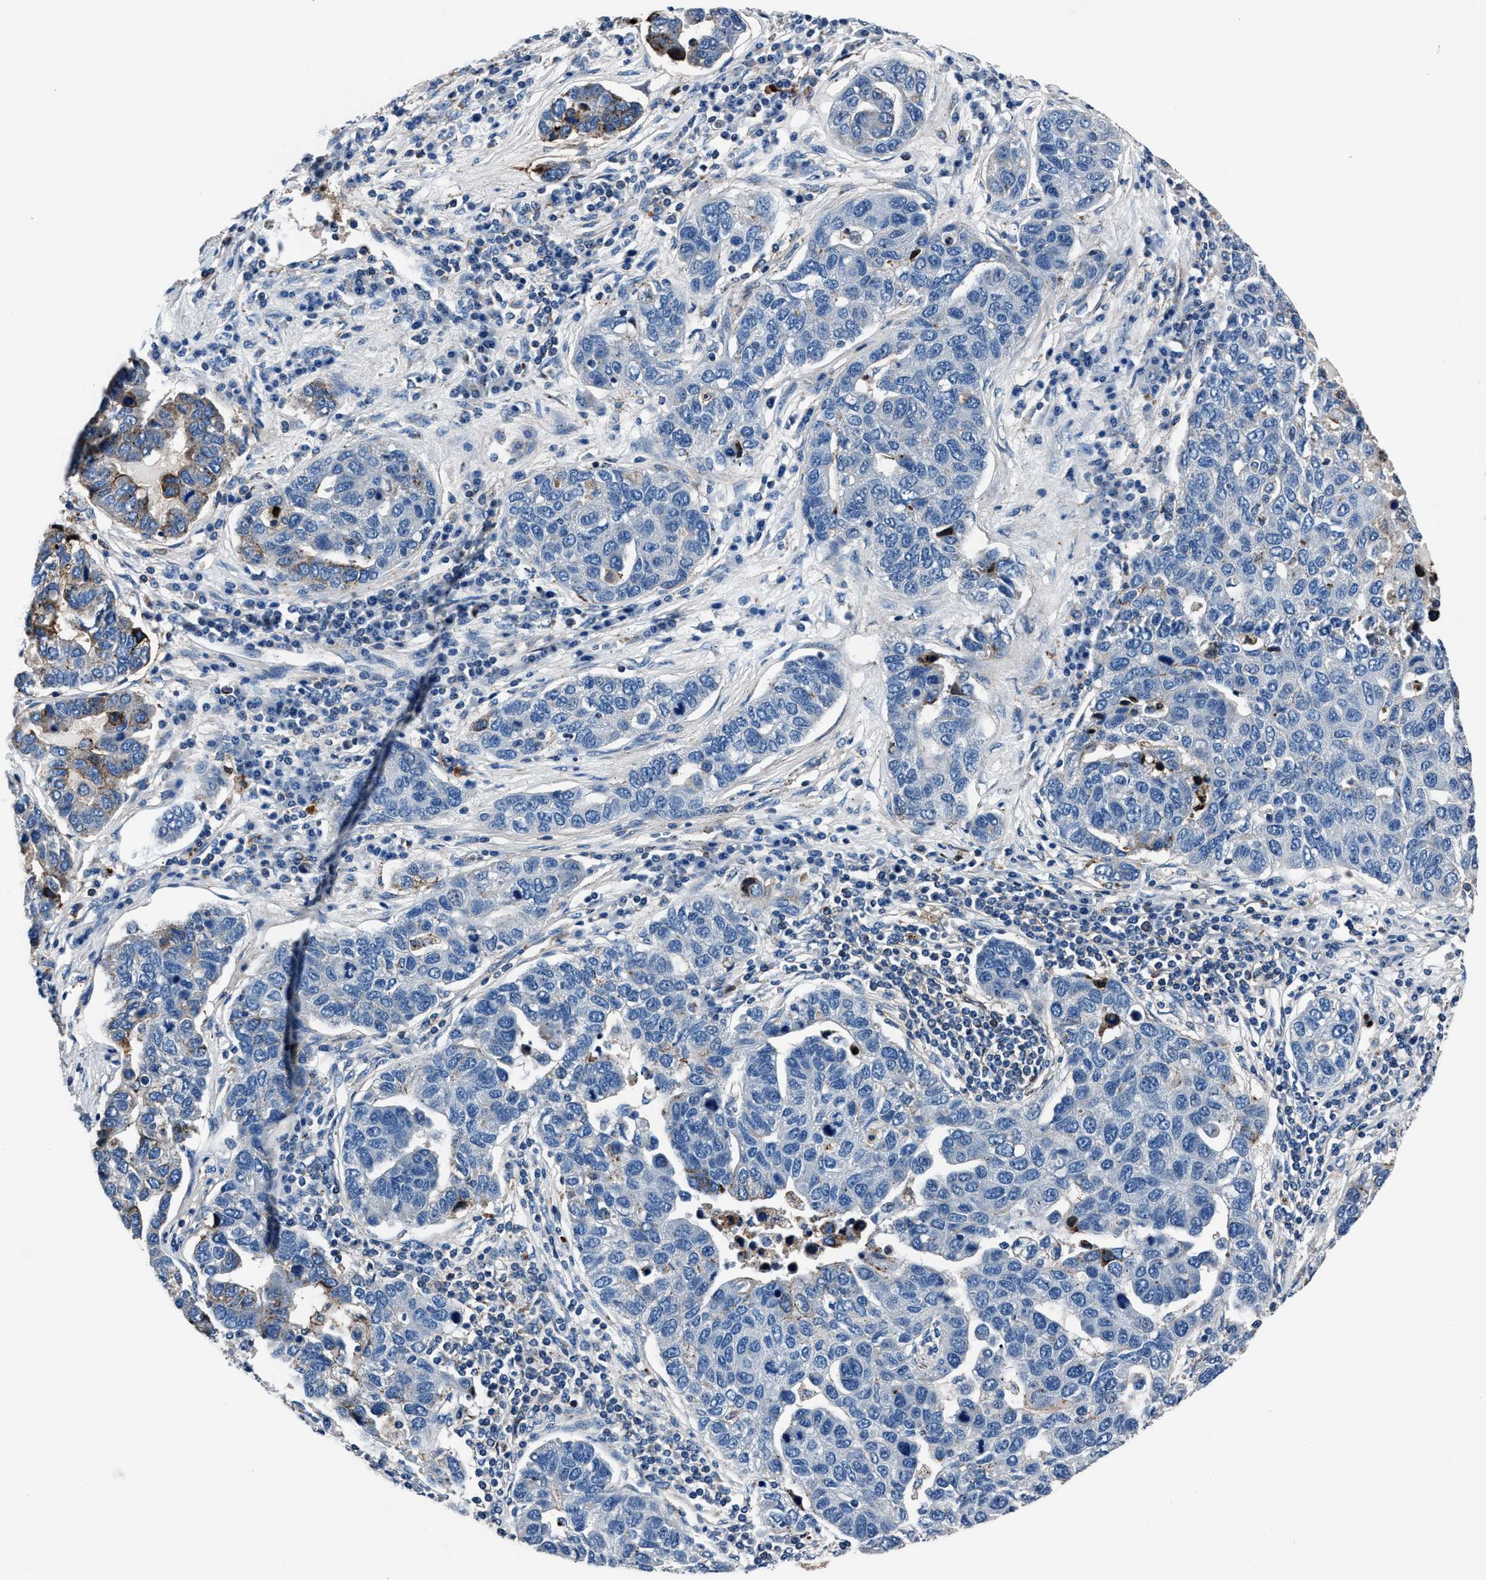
{"staining": {"intensity": "strong", "quantity": "<25%", "location": "cytoplasmic/membranous"}, "tissue": "pancreatic cancer", "cell_type": "Tumor cells", "image_type": "cancer", "snomed": [{"axis": "morphology", "description": "Adenocarcinoma, NOS"}, {"axis": "topography", "description": "Pancreas"}], "caption": "High-power microscopy captured an IHC micrograph of pancreatic cancer (adenocarcinoma), revealing strong cytoplasmic/membranous expression in approximately <25% of tumor cells.", "gene": "MFSD11", "patient": {"sex": "female", "age": 61}}